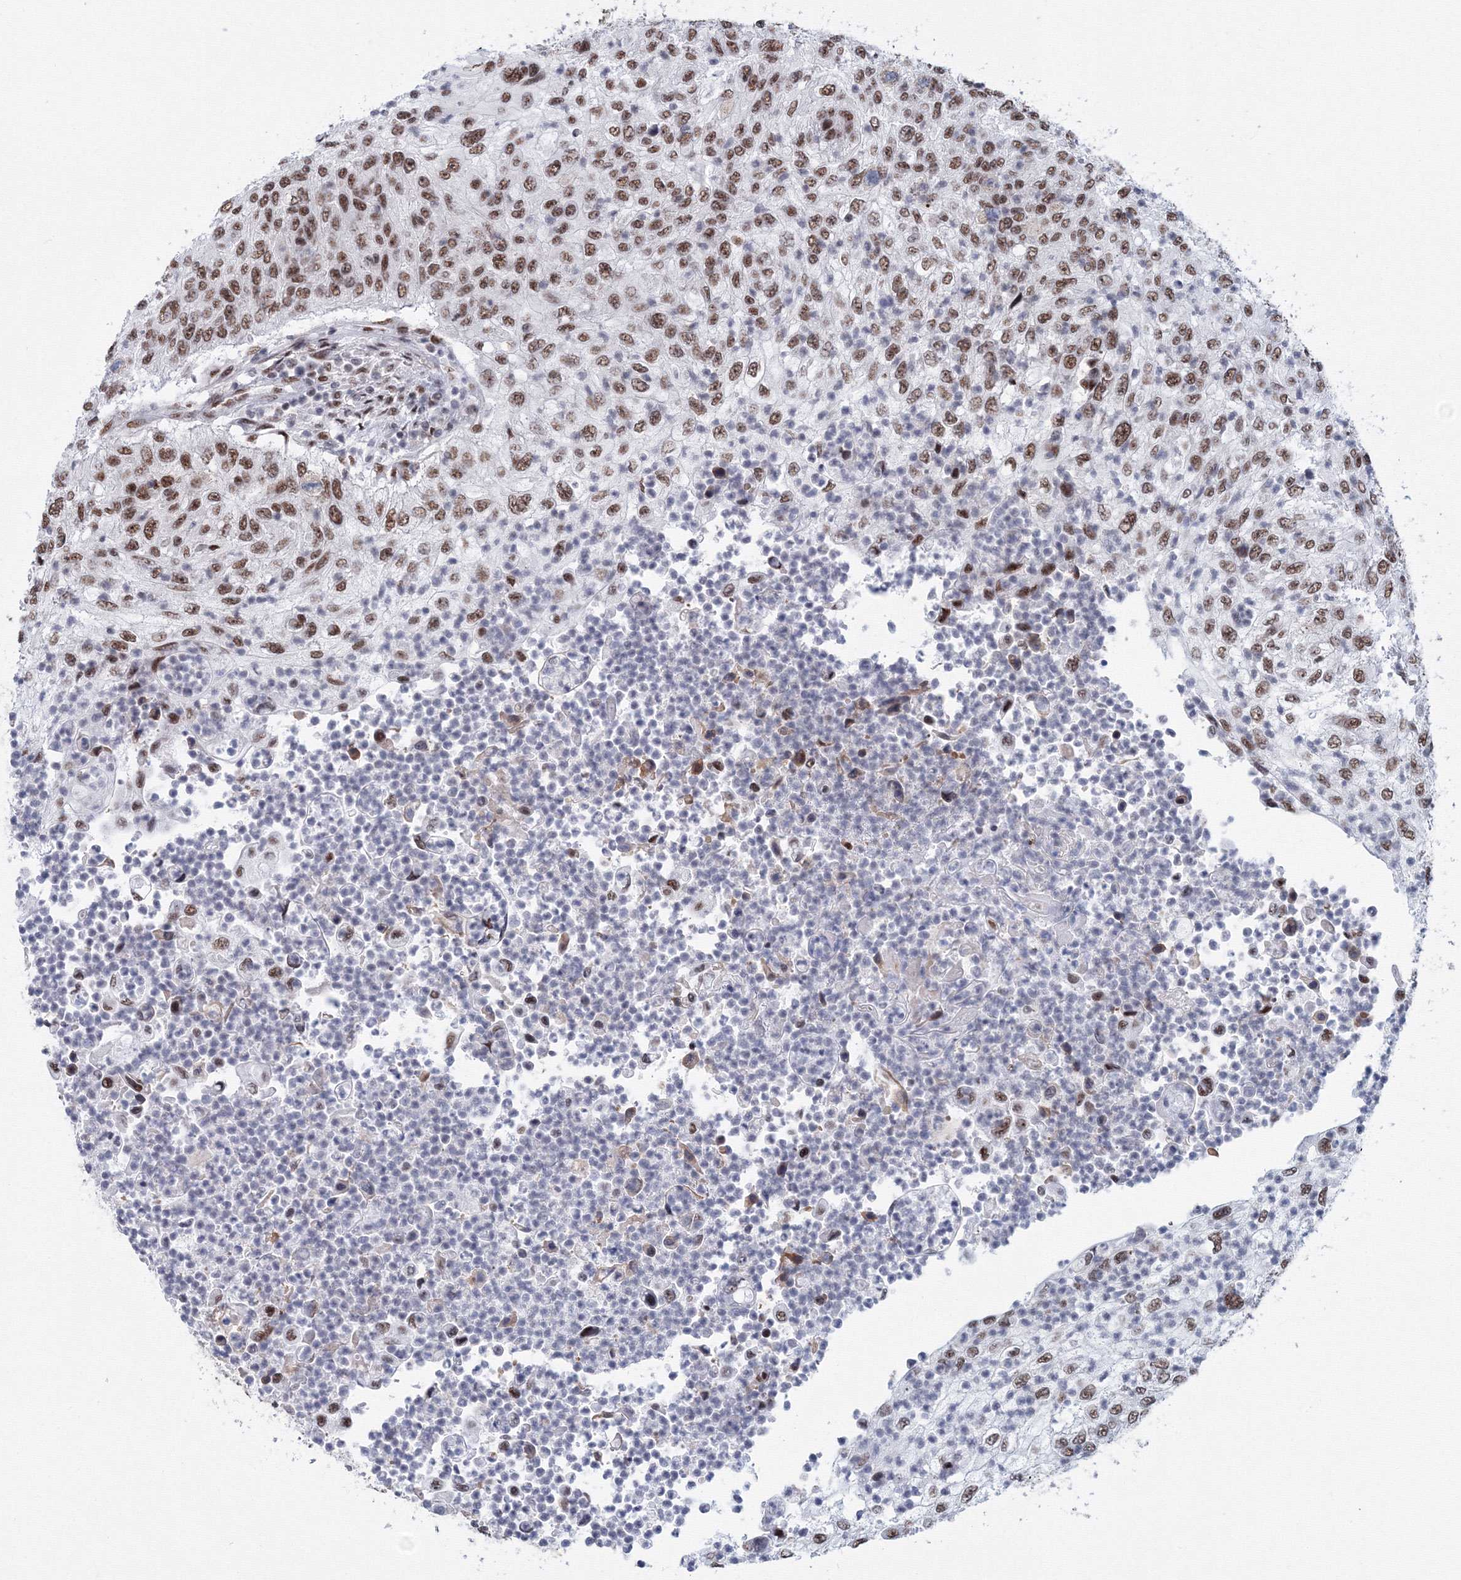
{"staining": {"intensity": "moderate", "quantity": ">75%", "location": "nuclear"}, "tissue": "urothelial cancer", "cell_type": "Tumor cells", "image_type": "cancer", "snomed": [{"axis": "morphology", "description": "Urothelial carcinoma, High grade"}, {"axis": "topography", "description": "Urinary bladder"}], "caption": "This histopathology image reveals urothelial carcinoma (high-grade) stained with immunohistochemistry to label a protein in brown. The nuclear of tumor cells show moderate positivity for the protein. Nuclei are counter-stained blue.", "gene": "SF3B6", "patient": {"sex": "female", "age": 60}}